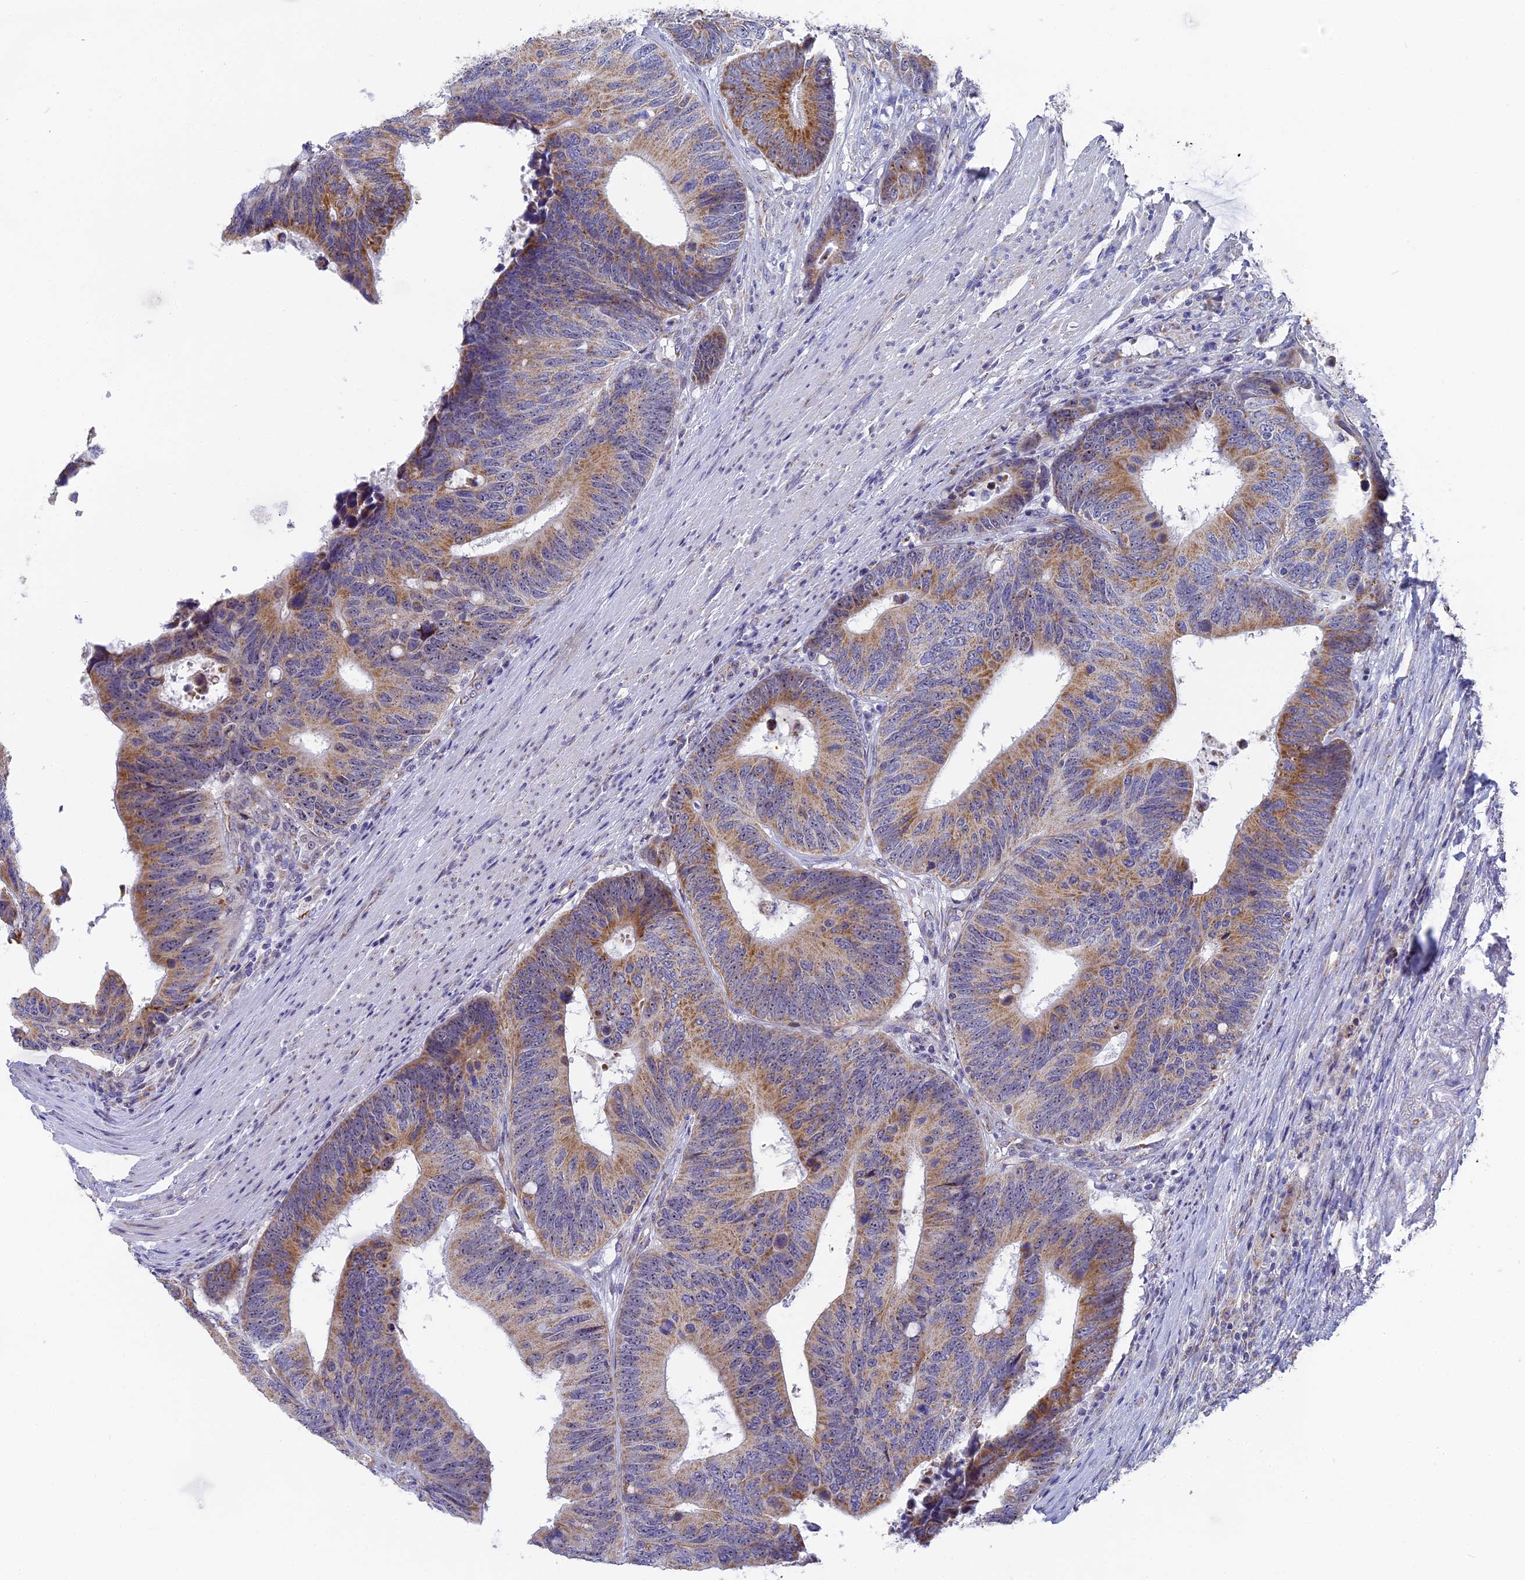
{"staining": {"intensity": "moderate", "quantity": ">75%", "location": "cytoplasmic/membranous"}, "tissue": "colorectal cancer", "cell_type": "Tumor cells", "image_type": "cancer", "snomed": [{"axis": "morphology", "description": "Adenocarcinoma, NOS"}, {"axis": "topography", "description": "Colon"}], "caption": "This micrograph shows immunohistochemistry staining of human colorectal cancer (adenocarcinoma), with medium moderate cytoplasmic/membranous expression in about >75% of tumor cells.", "gene": "DTWD1", "patient": {"sex": "male", "age": 87}}